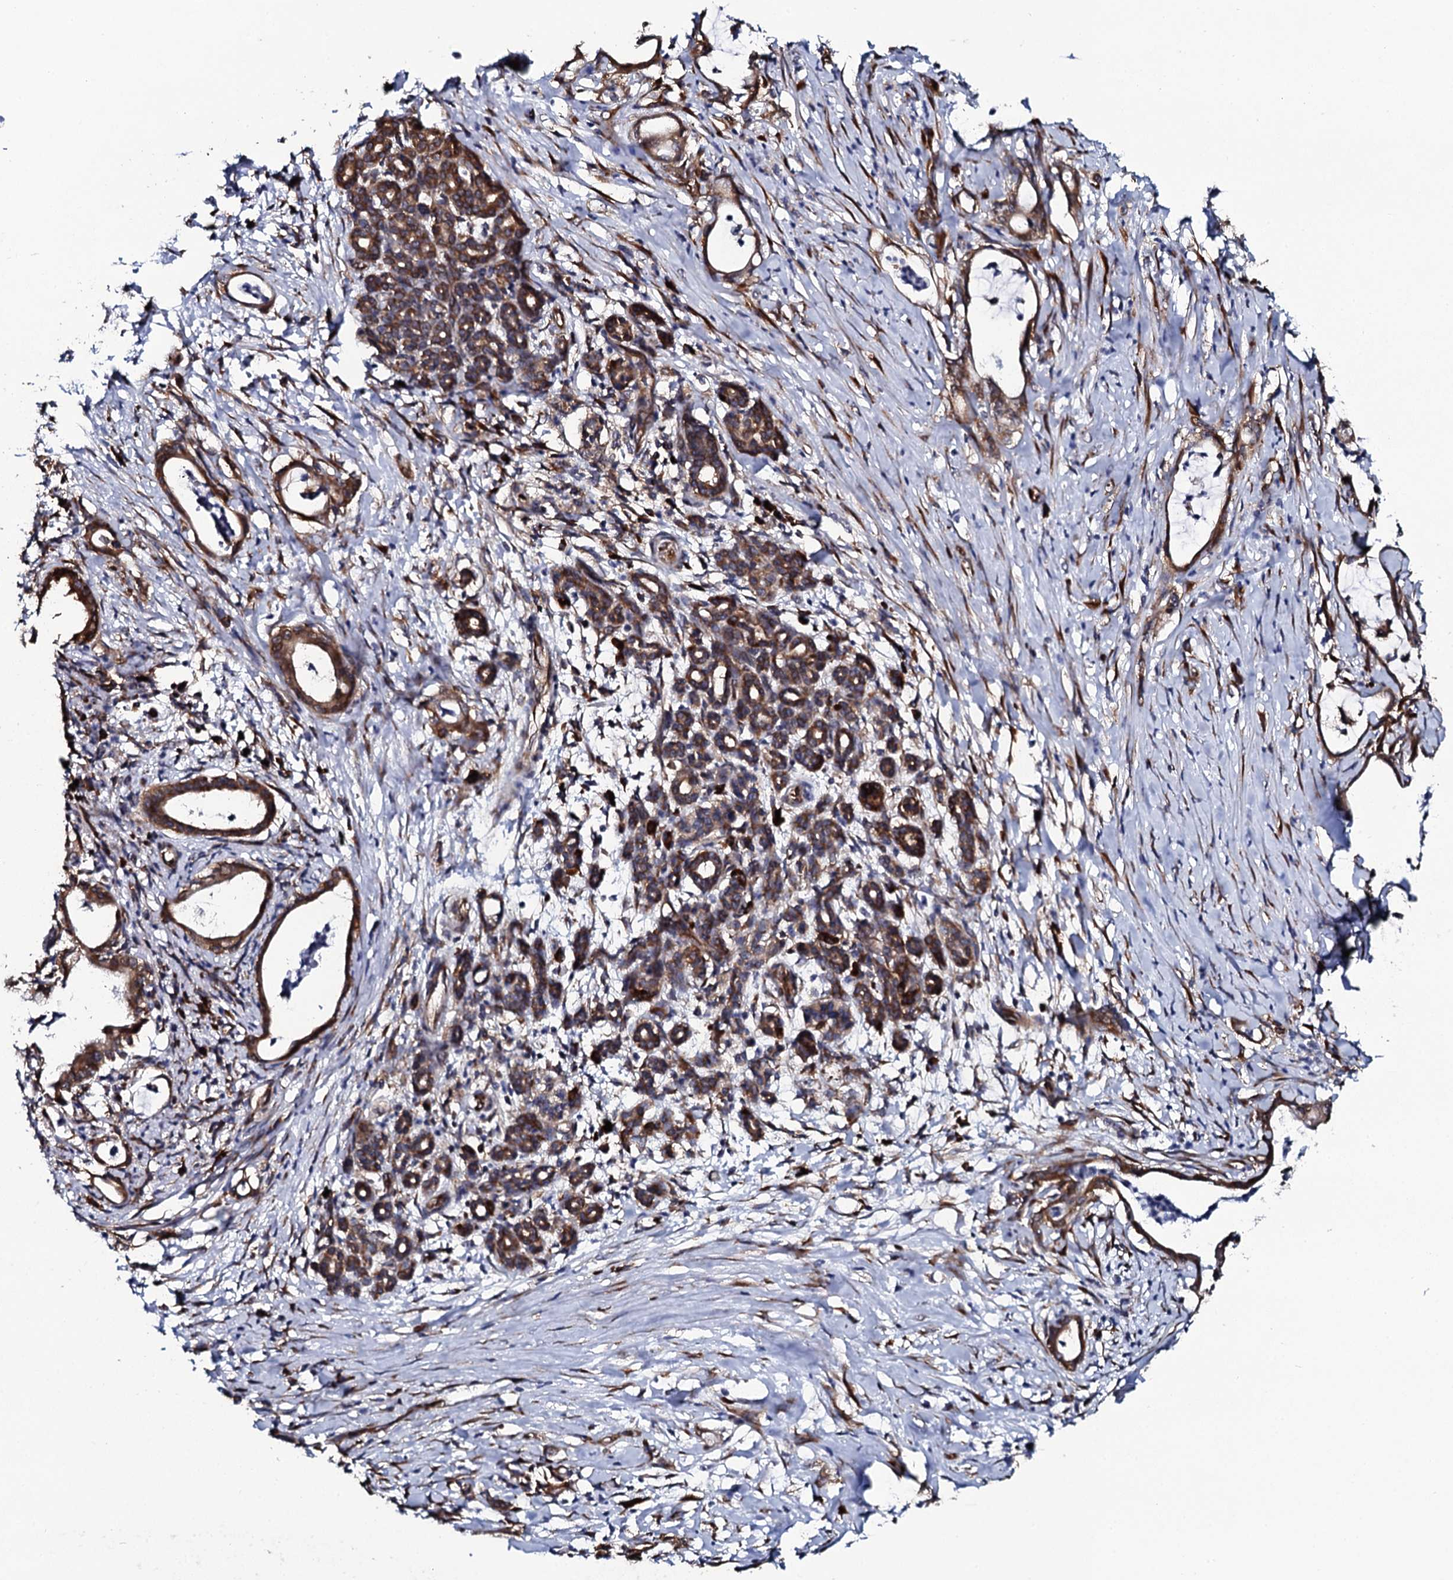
{"staining": {"intensity": "moderate", "quantity": ">75%", "location": "cytoplasmic/membranous"}, "tissue": "pancreatic cancer", "cell_type": "Tumor cells", "image_type": "cancer", "snomed": [{"axis": "morphology", "description": "Adenocarcinoma, NOS"}, {"axis": "topography", "description": "Pancreas"}], "caption": "A photomicrograph of adenocarcinoma (pancreatic) stained for a protein displays moderate cytoplasmic/membranous brown staining in tumor cells.", "gene": "SPTY2D1", "patient": {"sex": "female", "age": 55}}